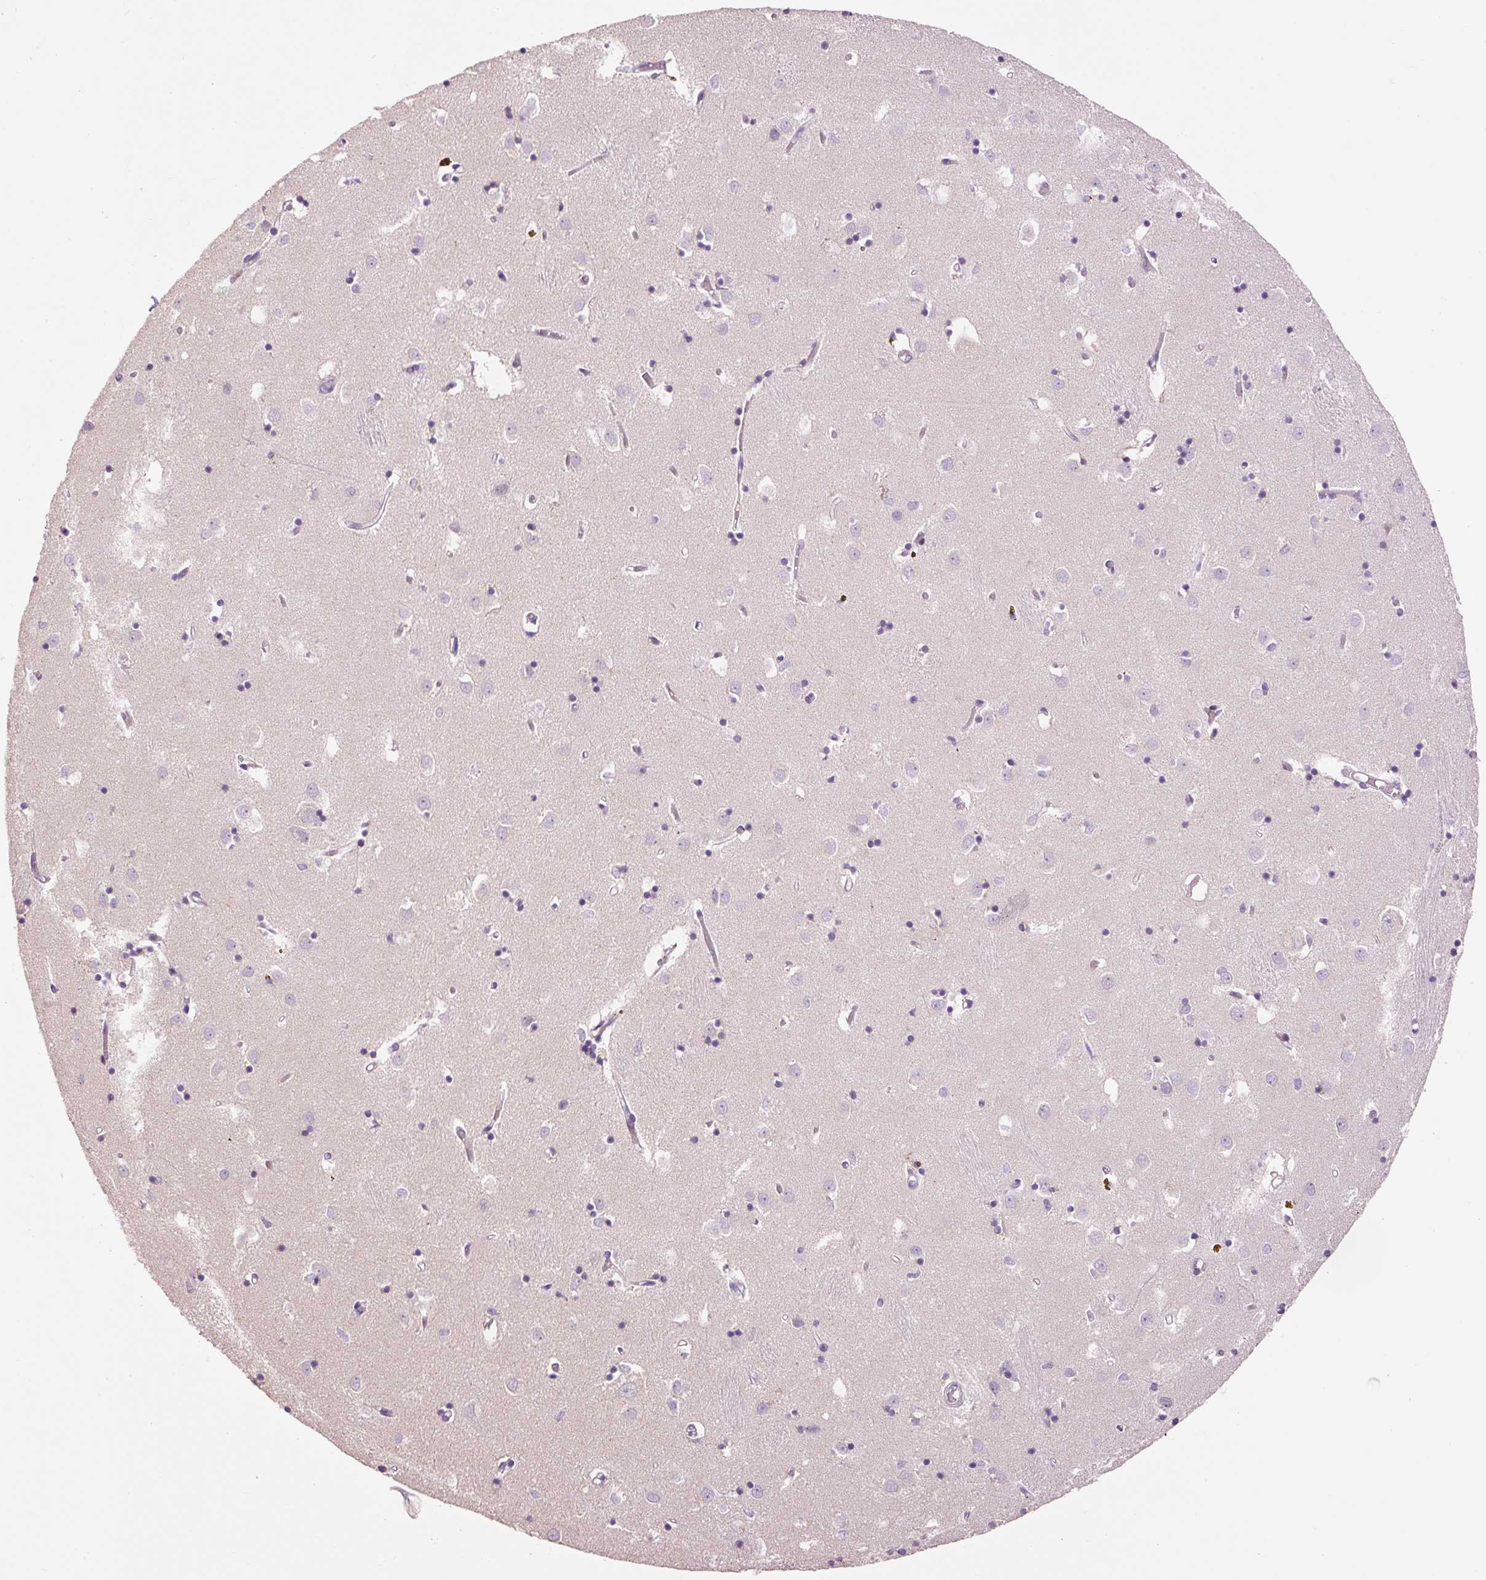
{"staining": {"intensity": "negative", "quantity": "none", "location": "none"}, "tissue": "caudate", "cell_type": "Glial cells", "image_type": "normal", "snomed": [{"axis": "morphology", "description": "Normal tissue, NOS"}, {"axis": "topography", "description": "Lateral ventricle wall"}], "caption": "A high-resolution histopathology image shows immunohistochemistry (IHC) staining of normal caudate, which demonstrates no significant staining in glial cells. (DAB IHC, high magnification).", "gene": "HAX1", "patient": {"sex": "male", "age": 70}}